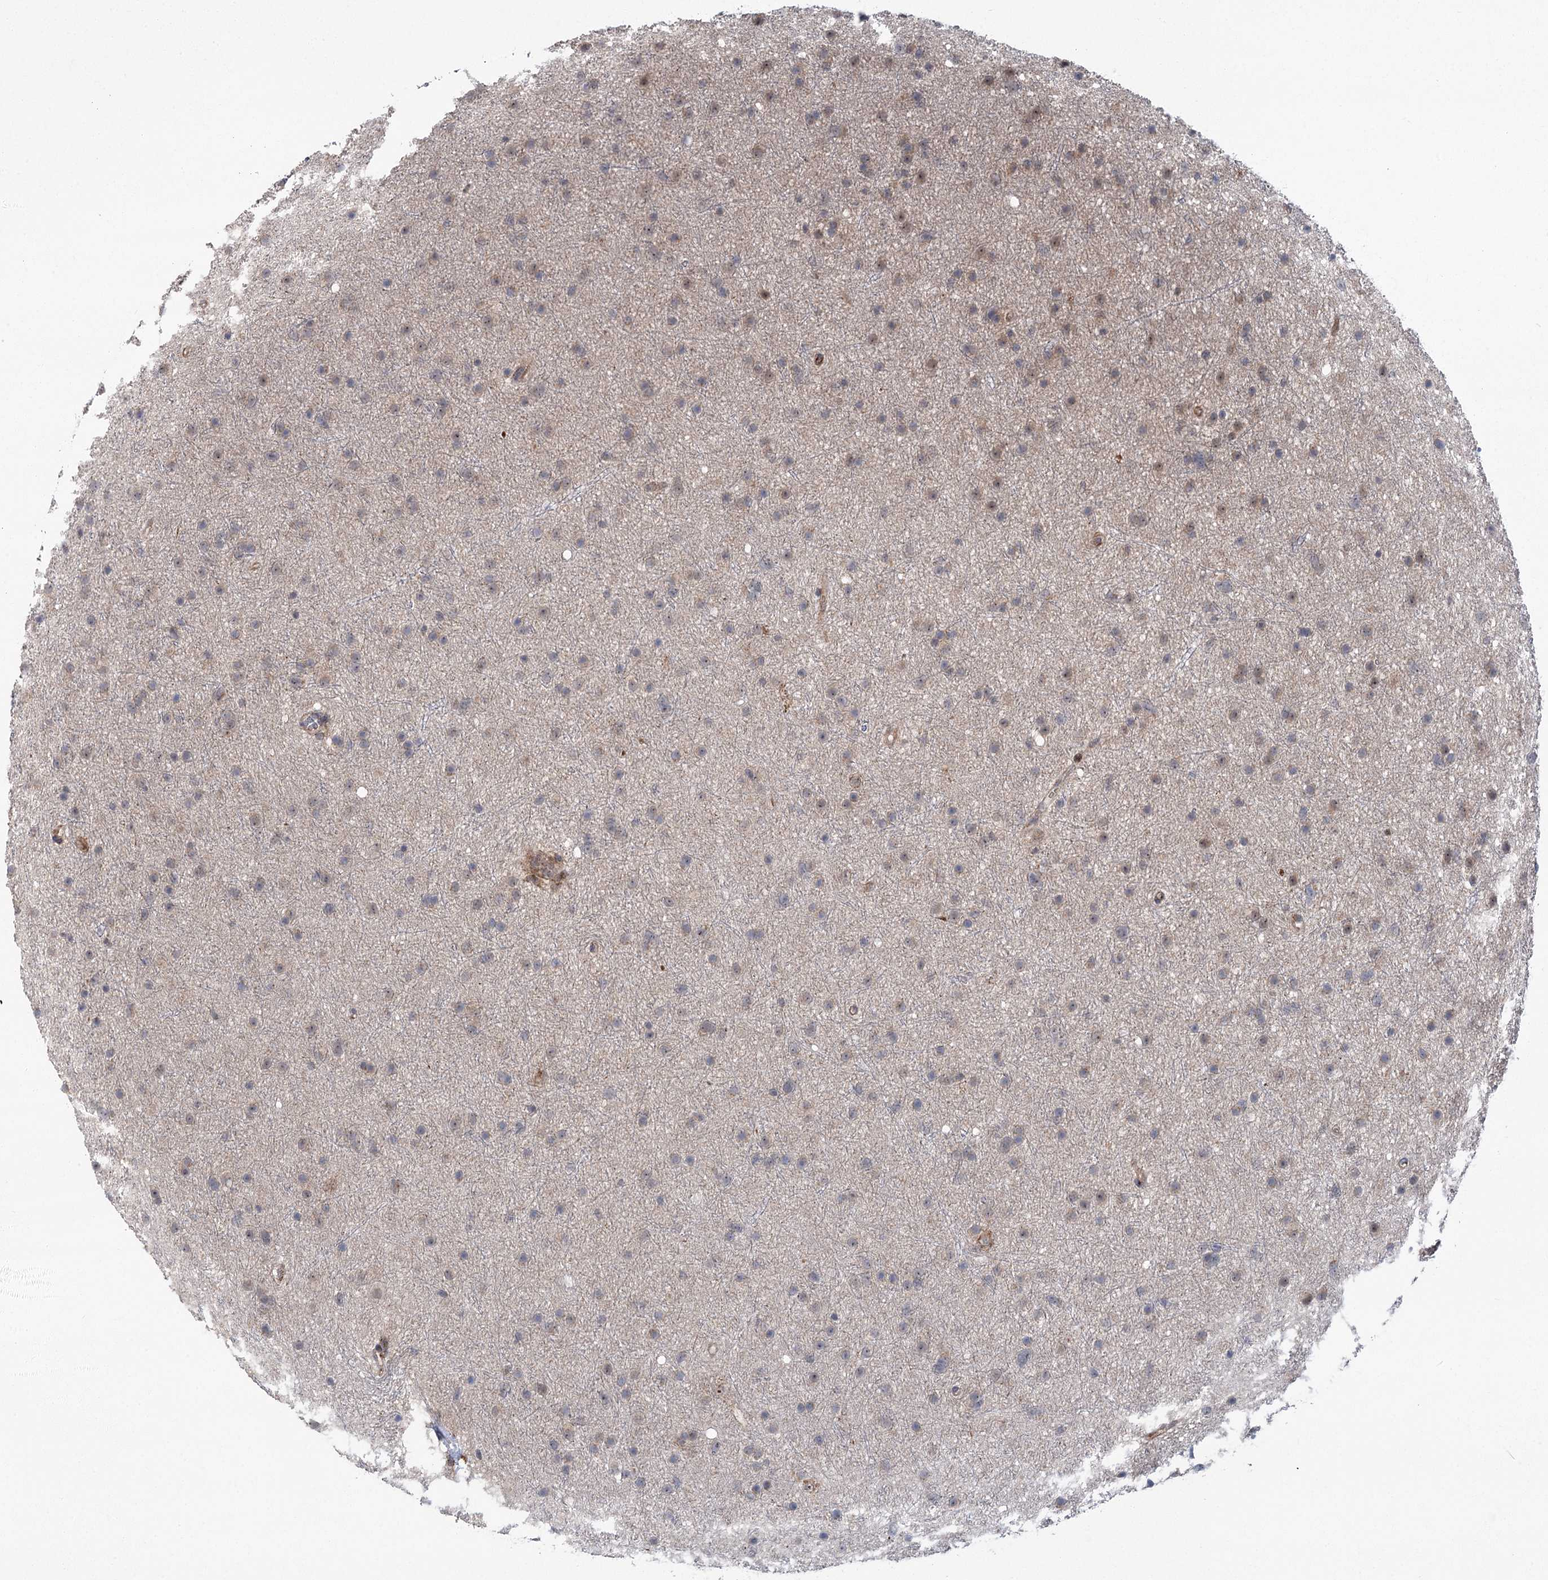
{"staining": {"intensity": "negative", "quantity": "none", "location": "none"}, "tissue": "glioma", "cell_type": "Tumor cells", "image_type": "cancer", "snomed": [{"axis": "morphology", "description": "Glioma, malignant, Low grade"}, {"axis": "topography", "description": "Cerebral cortex"}], "caption": "There is no significant staining in tumor cells of malignant glioma (low-grade). (Stains: DAB (3,3'-diaminobenzidine) immunohistochemistry (IHC) with hematoxylin counter stain, Microscopy: brightfield microscopy at high magnification).", "gene": "PARM1", "patient": {"sex": "female", "age": 39}}